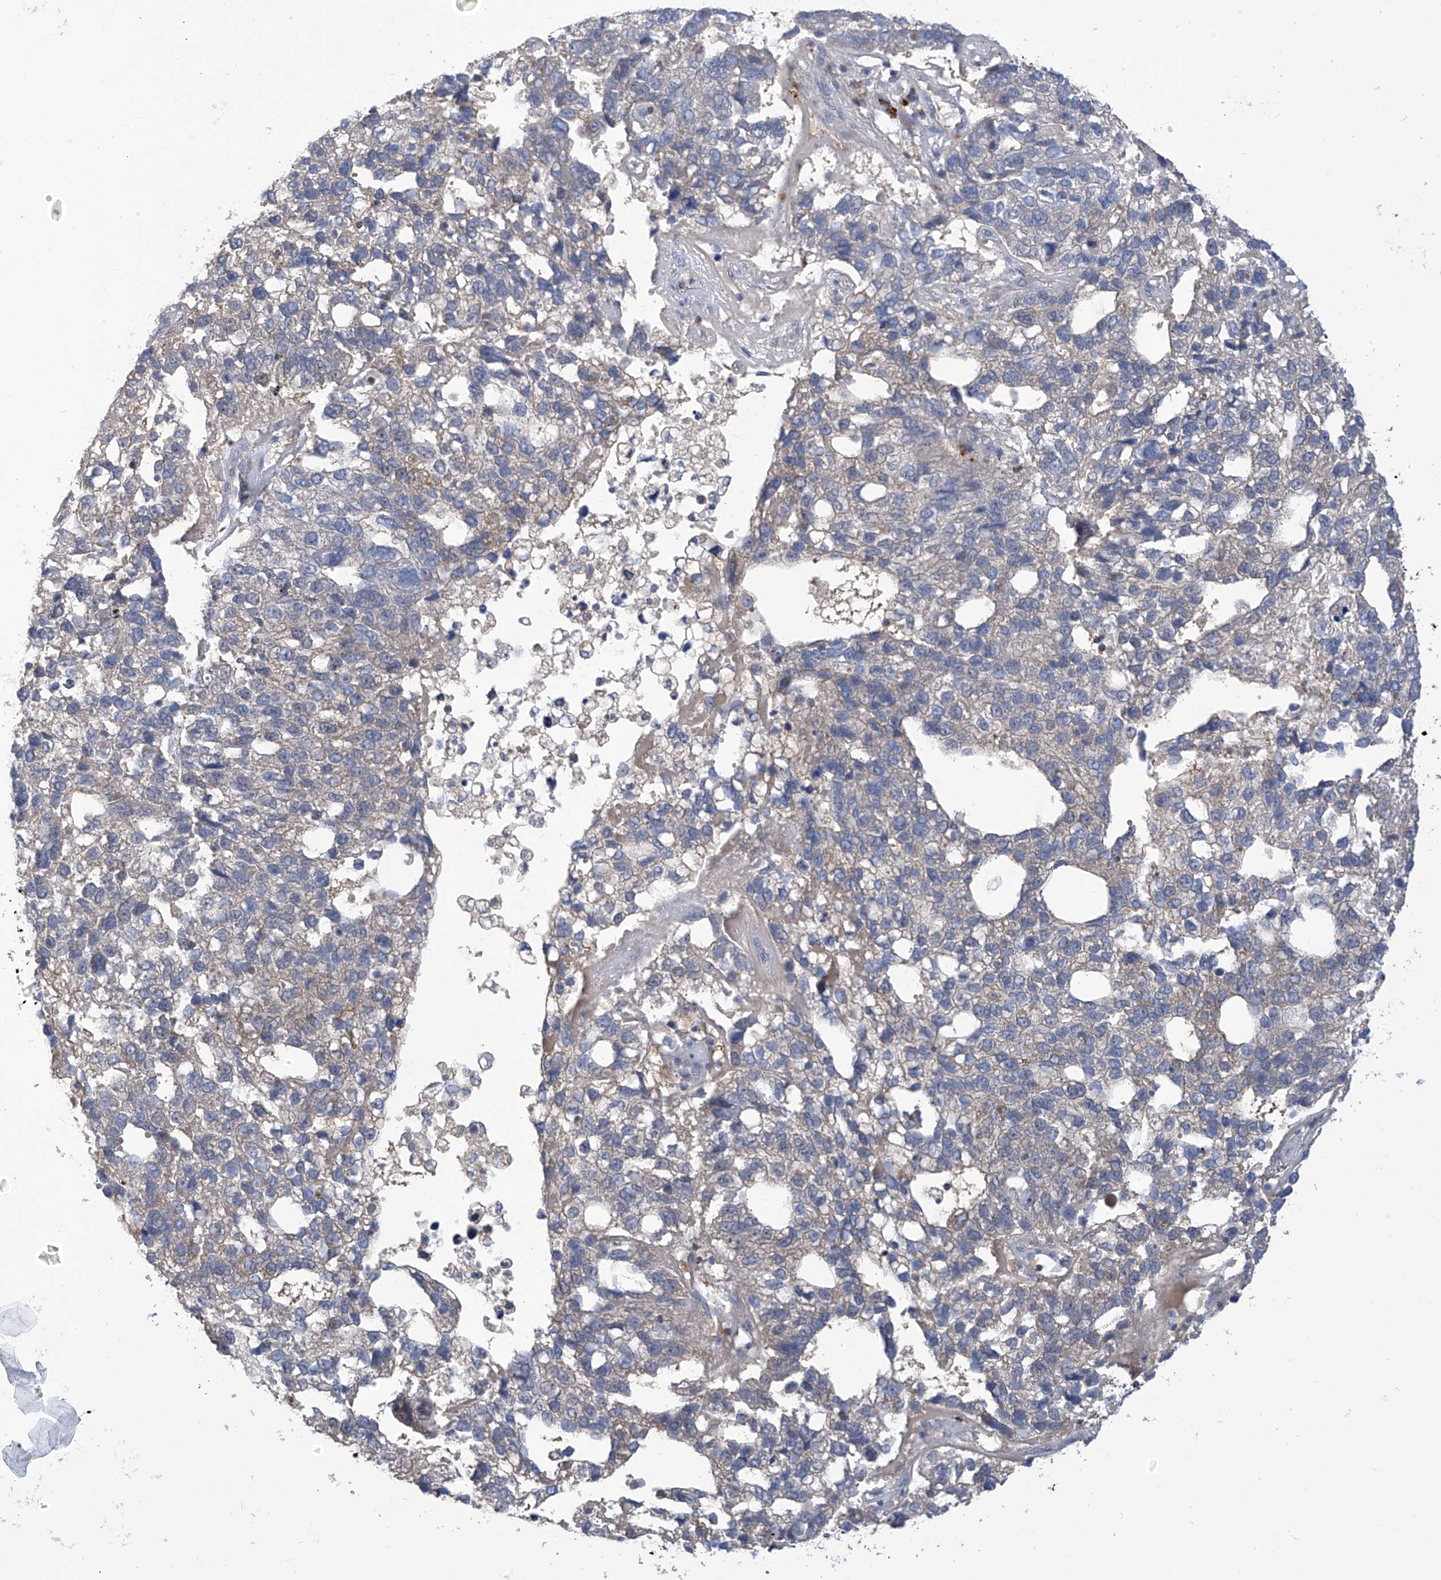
{"staining": {"intensity": "negative", "quantity": "none", "location": "none"}, "tissue": "pancreatic cancer", "cell_type": "Tumor cells", "image_type": "cancer", "snomed": [{"axis": "morphology", "description": "Adenocarcinoma, NOS"}, {"axis": "topography", "description": "Pancreas"}], "caption": "IHC image of human adenocarcinoma (pancreatic) stained for a protein (brown), which reveals no staining in tumor cells.", "gene": "IBA57", "patient": {"sex": "female", "age": 61}}